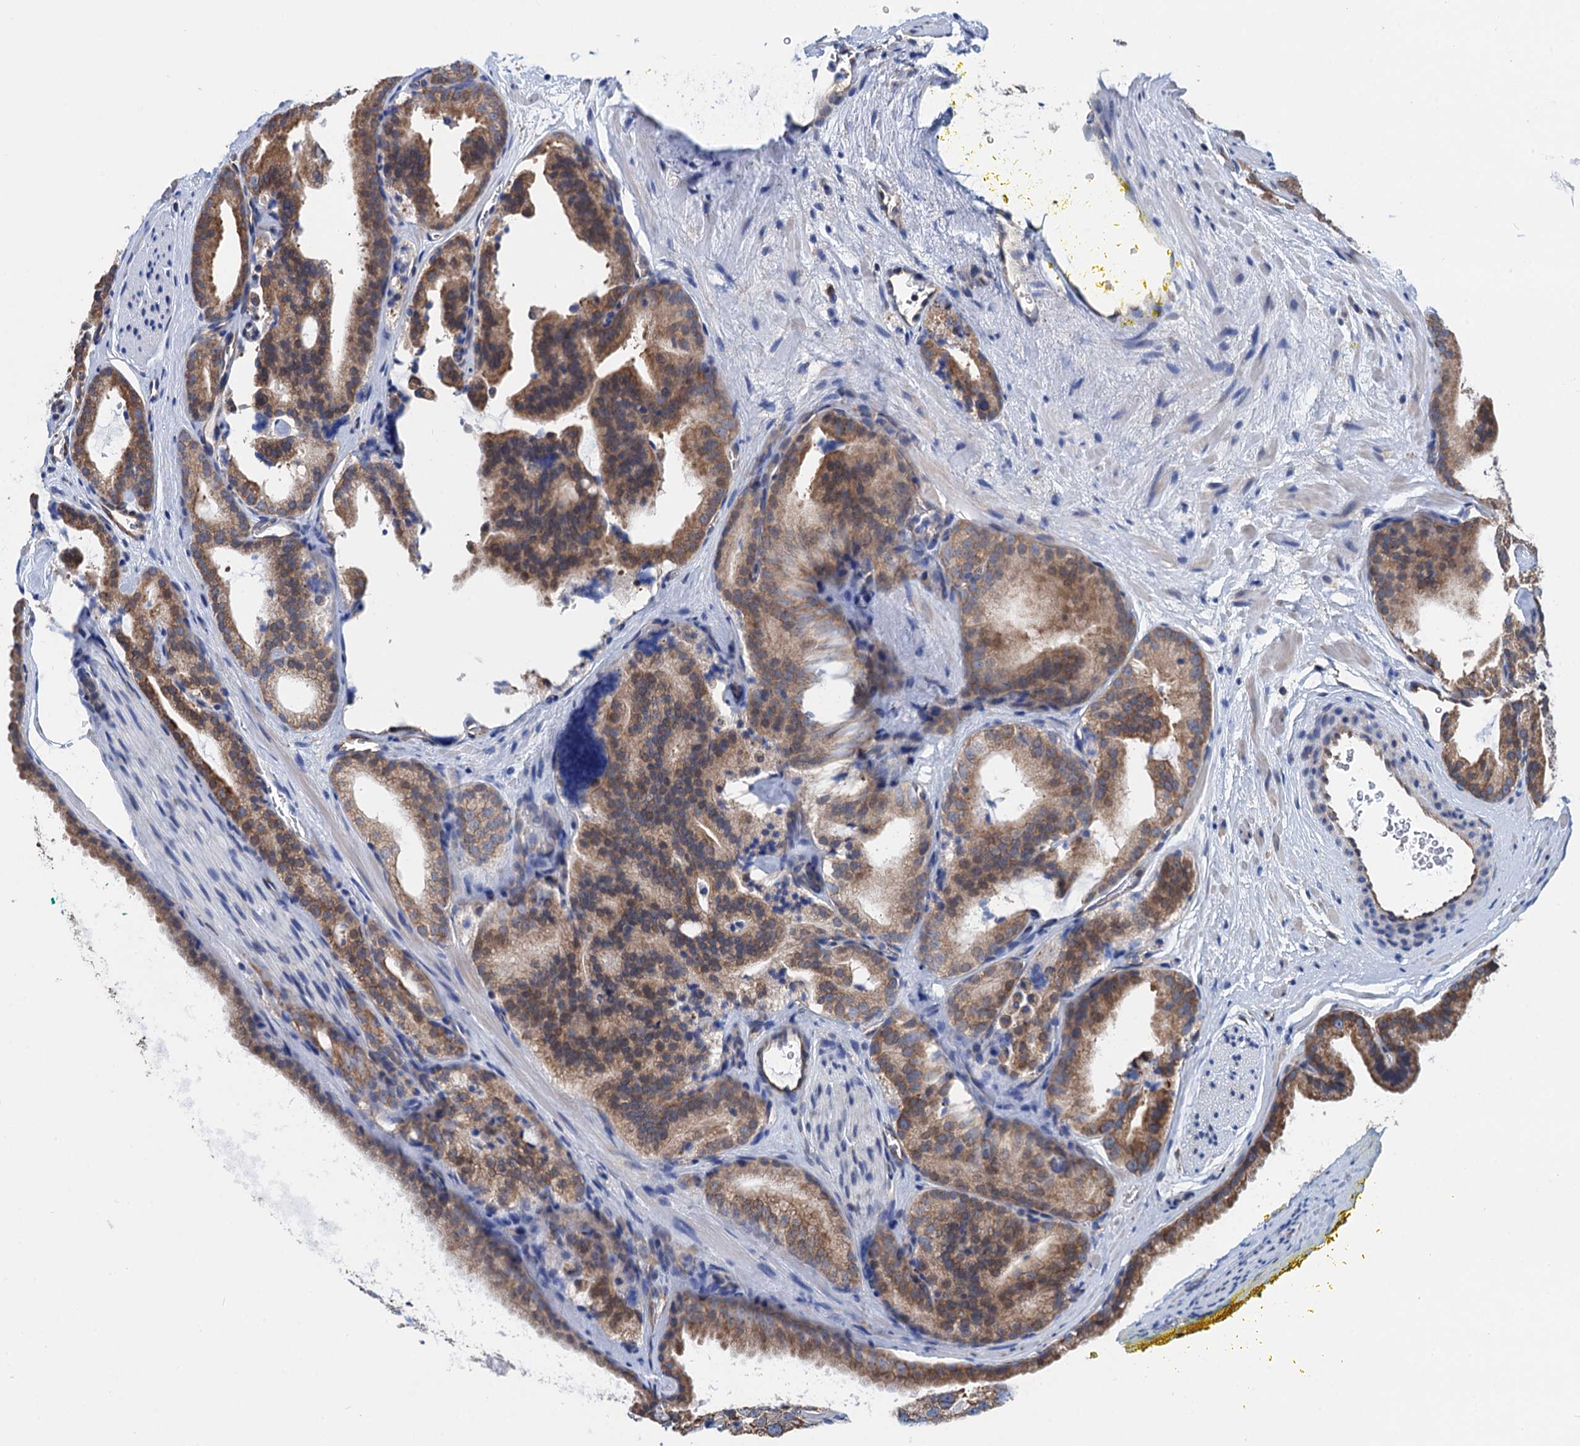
{"staining": {"intensity": "moderate", "quantity": ">75%", "location": "cytoplasmic/membranous"}, "tissue": "prostate cancer", "cell_type": "Tumor cells", "image_type": "cancer", "snomed": [{"axis": "morphology", "description": "Adenocarcinoma, High grade"}, {"axis": "topography", "description": "Prostate"}], "caption": "There is medium levels of moderate cytoplasmic/membranous staining in tumor cells of high-grade adenocarcinoma (prostate), as demonstrated by immunohistochemical staining (brown color).", "gene": "SLC12A7", "patient": {"sex": "male", "age": 57}}